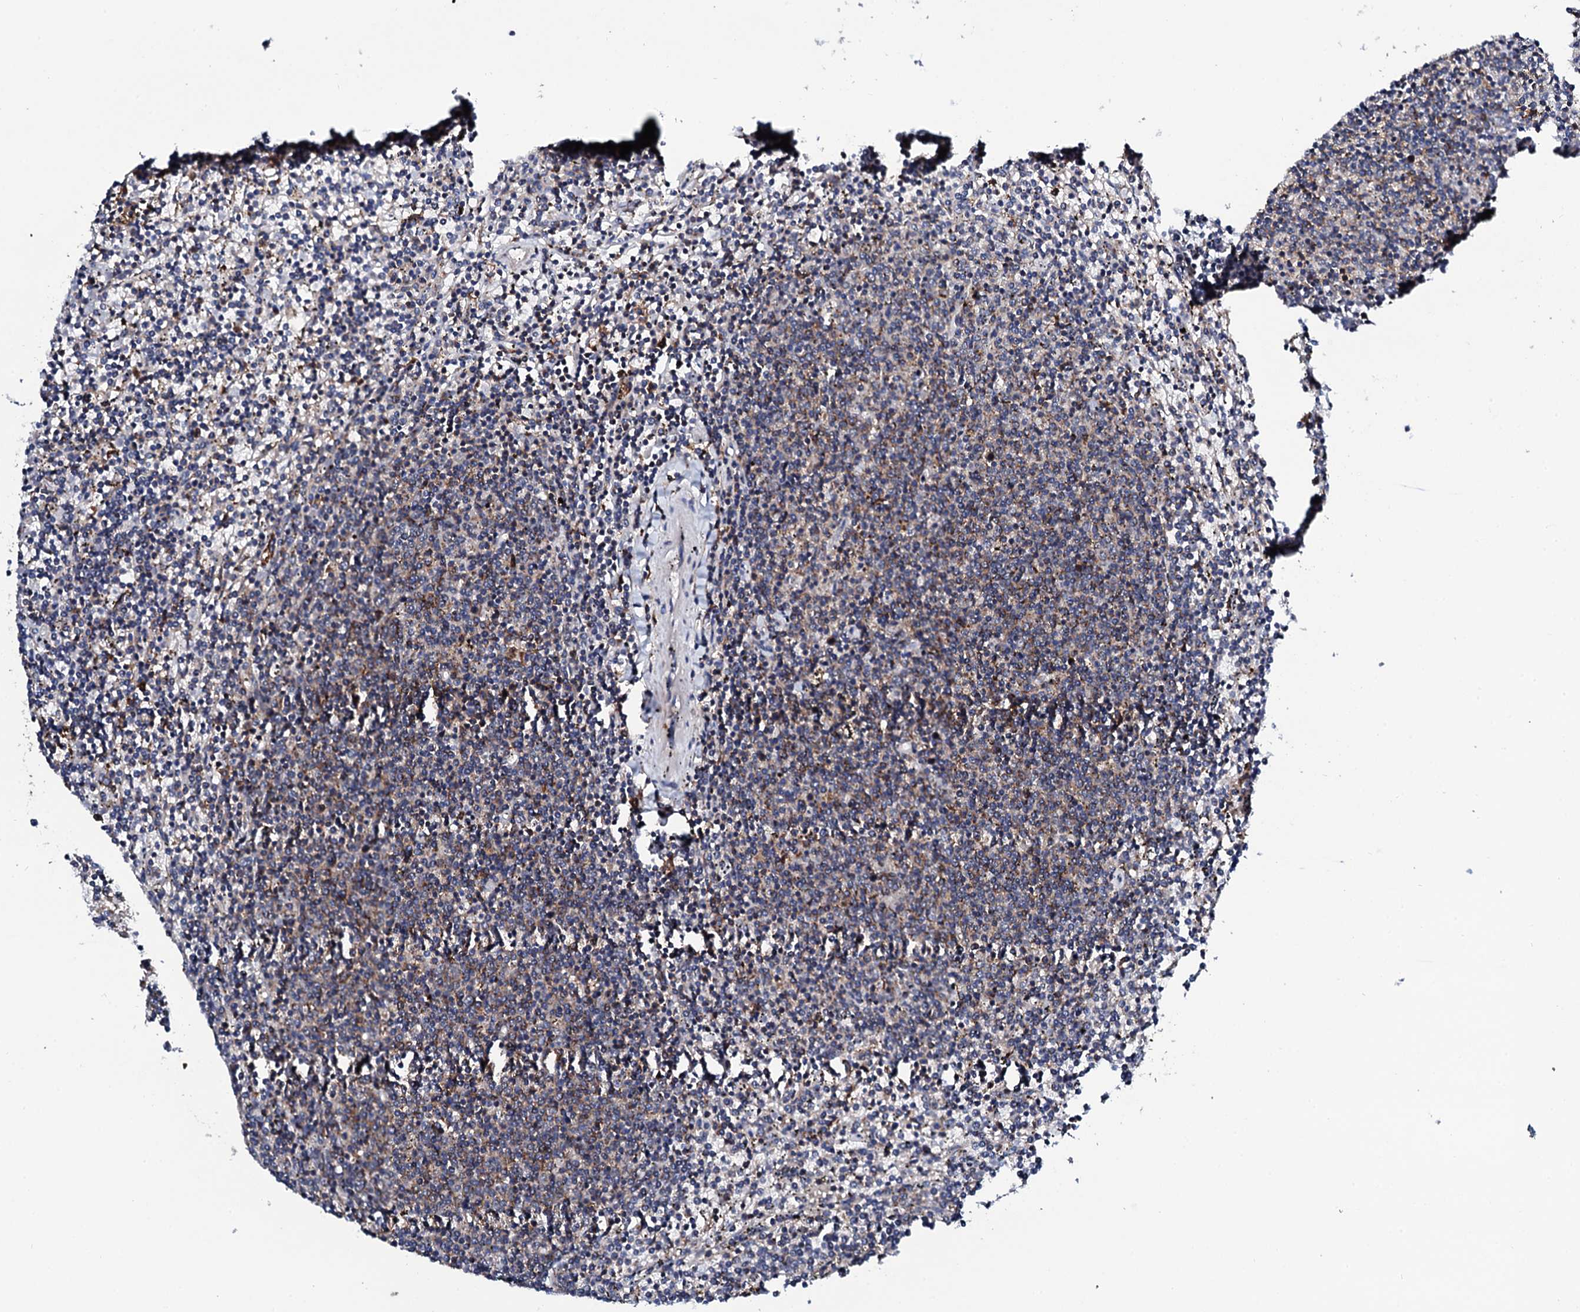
{"staining": {"intensity": "negative", "quantity": "none", "location": "none"}, "tissue": "lymphoma", "cell_type": "Tumor cells", "image_type": "cancer", "snomed": [{"axis": "morphology", "description": "Malignant lymphoma, non-Hodgkin's type, Low grade"}, {"axis": "topography", "description": "Spleen"}], "caption": "Protein analysis of malignant lymphoma, non-Hodgkin's type (low-grade) shows no significant expression in tumor cells.", "gene": "COG4", "patient": {"sex": "female", "age": 50}}